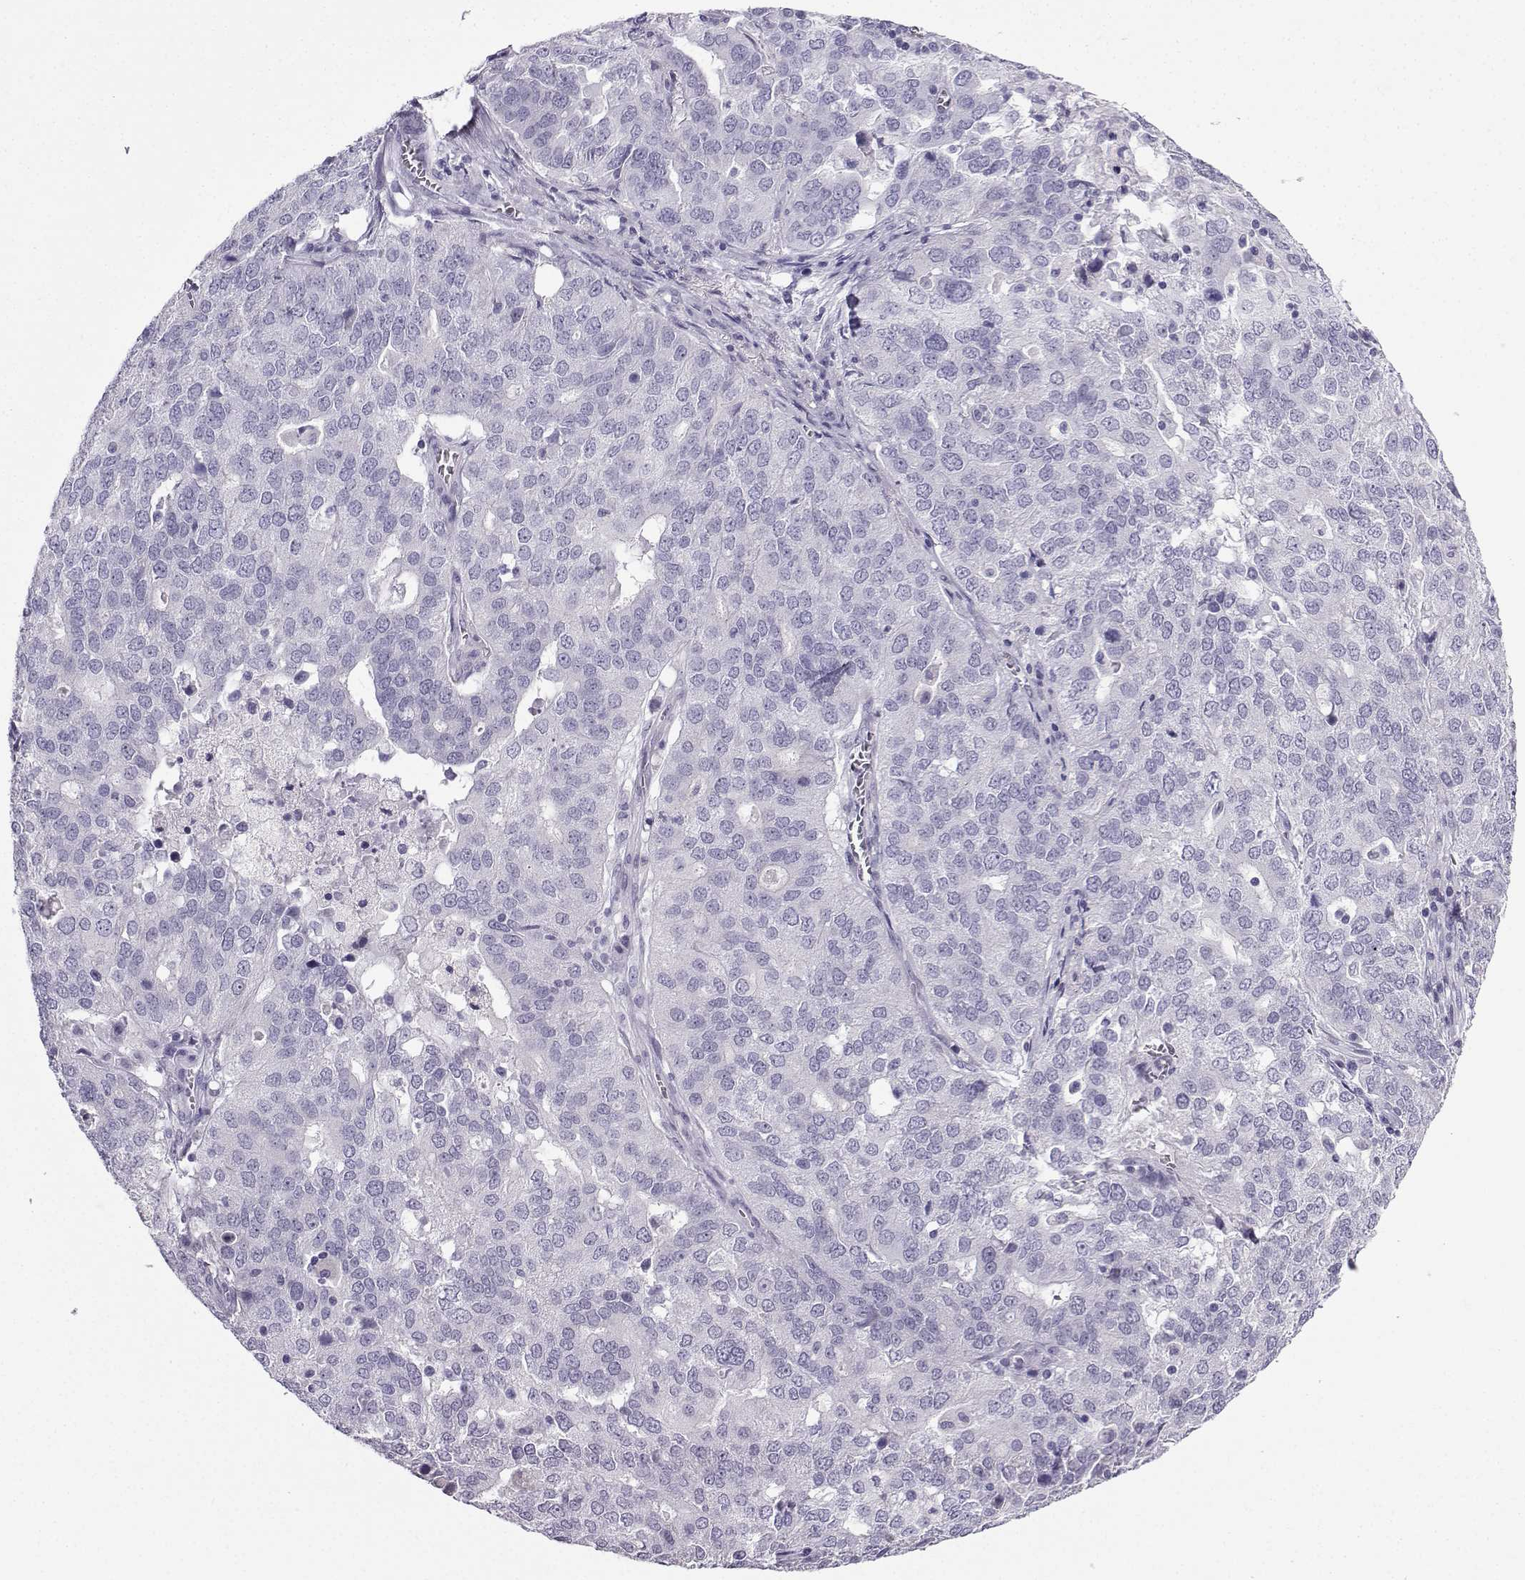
{"staining": {"intensity": "negative", "quantity": "none", "location": "none"}, "tissue": "ovarian cancer", "cell_type": "Tumor cells", "image_type": "cancer", "snomed": [{"axis": "morphology", "description": "Carcinoma, endometroid"}, {"axis": "topography", "description": "Soft tissue"}, {"axis": "topography", "description": "Ovary"}], "caption": "This is a micrograph of immunohistochemistry (IHC) staining of ovarian cancer (endometroid carcinoma), which shows no positivity in tumor cells. Brightfield microscopy of immunohistochemistry (IHC) stained with DAB (3,3'-diaminobenzidine) (brown) and hematoxylin (blue), captured at high magnification.", "gene": "ZBTB8B", "patient": {"sex": "female", "age": 52}}